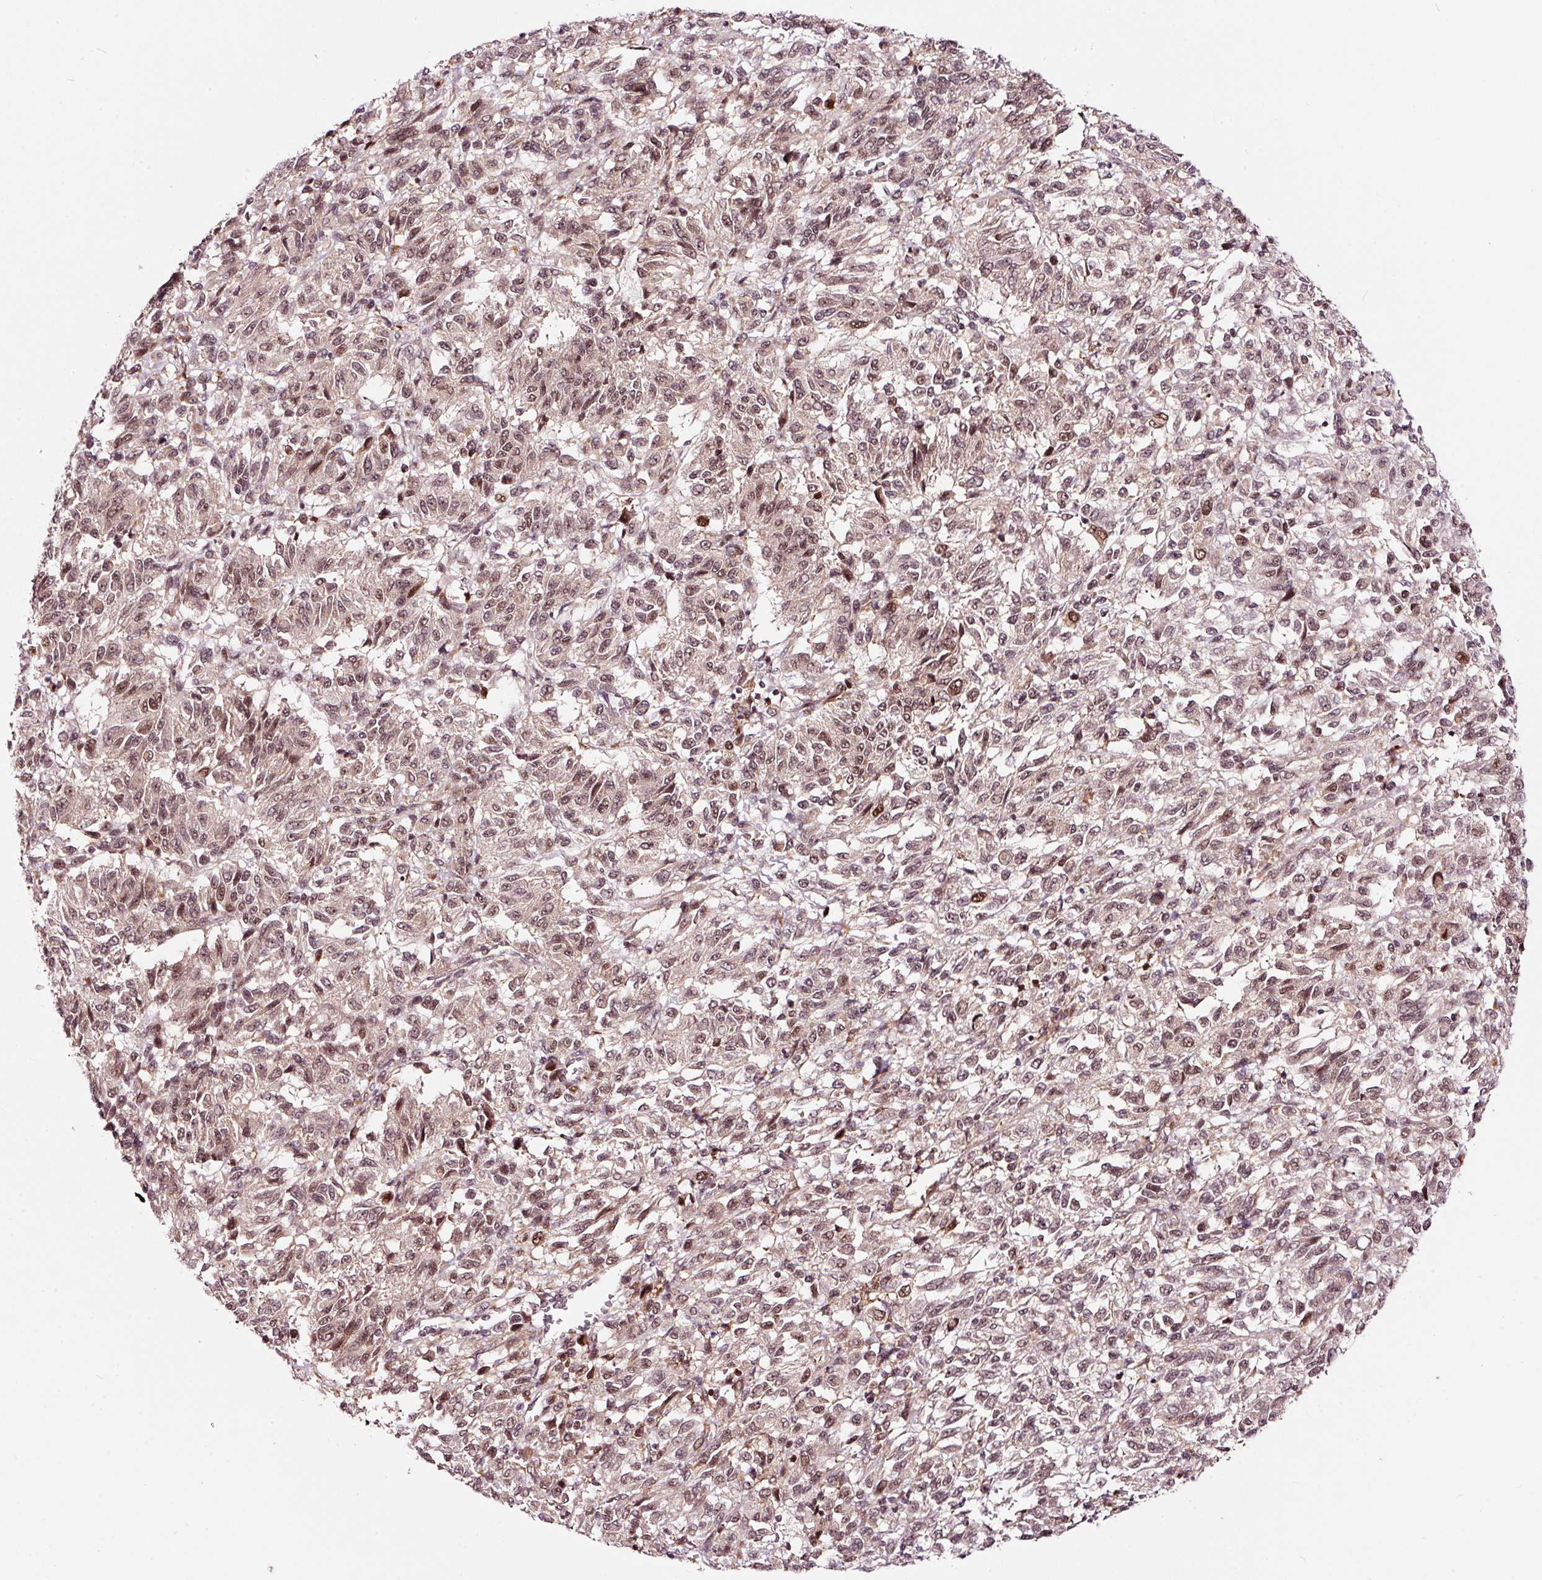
{"staining": {"intensity": "weak", "quantity": ">75%", "location": "nuclear"}, "tissue": "melanoma", "cell_type": "Tumor cells", "image_type": "cancer", "snomed": [{"axis": "morphology", "description": "Malignant melanoma, Metastatic site"}, {"axis": "topography", "description": "Lung"}], "caption": "High-power microscopy captured an IHC micrograph of malignant melanoma (metastatic site), revealing weak nuclear positivity in about >75% of tumor cells.", "gene": "RFC4", "patient": {"sex": "male", "age": 64}}